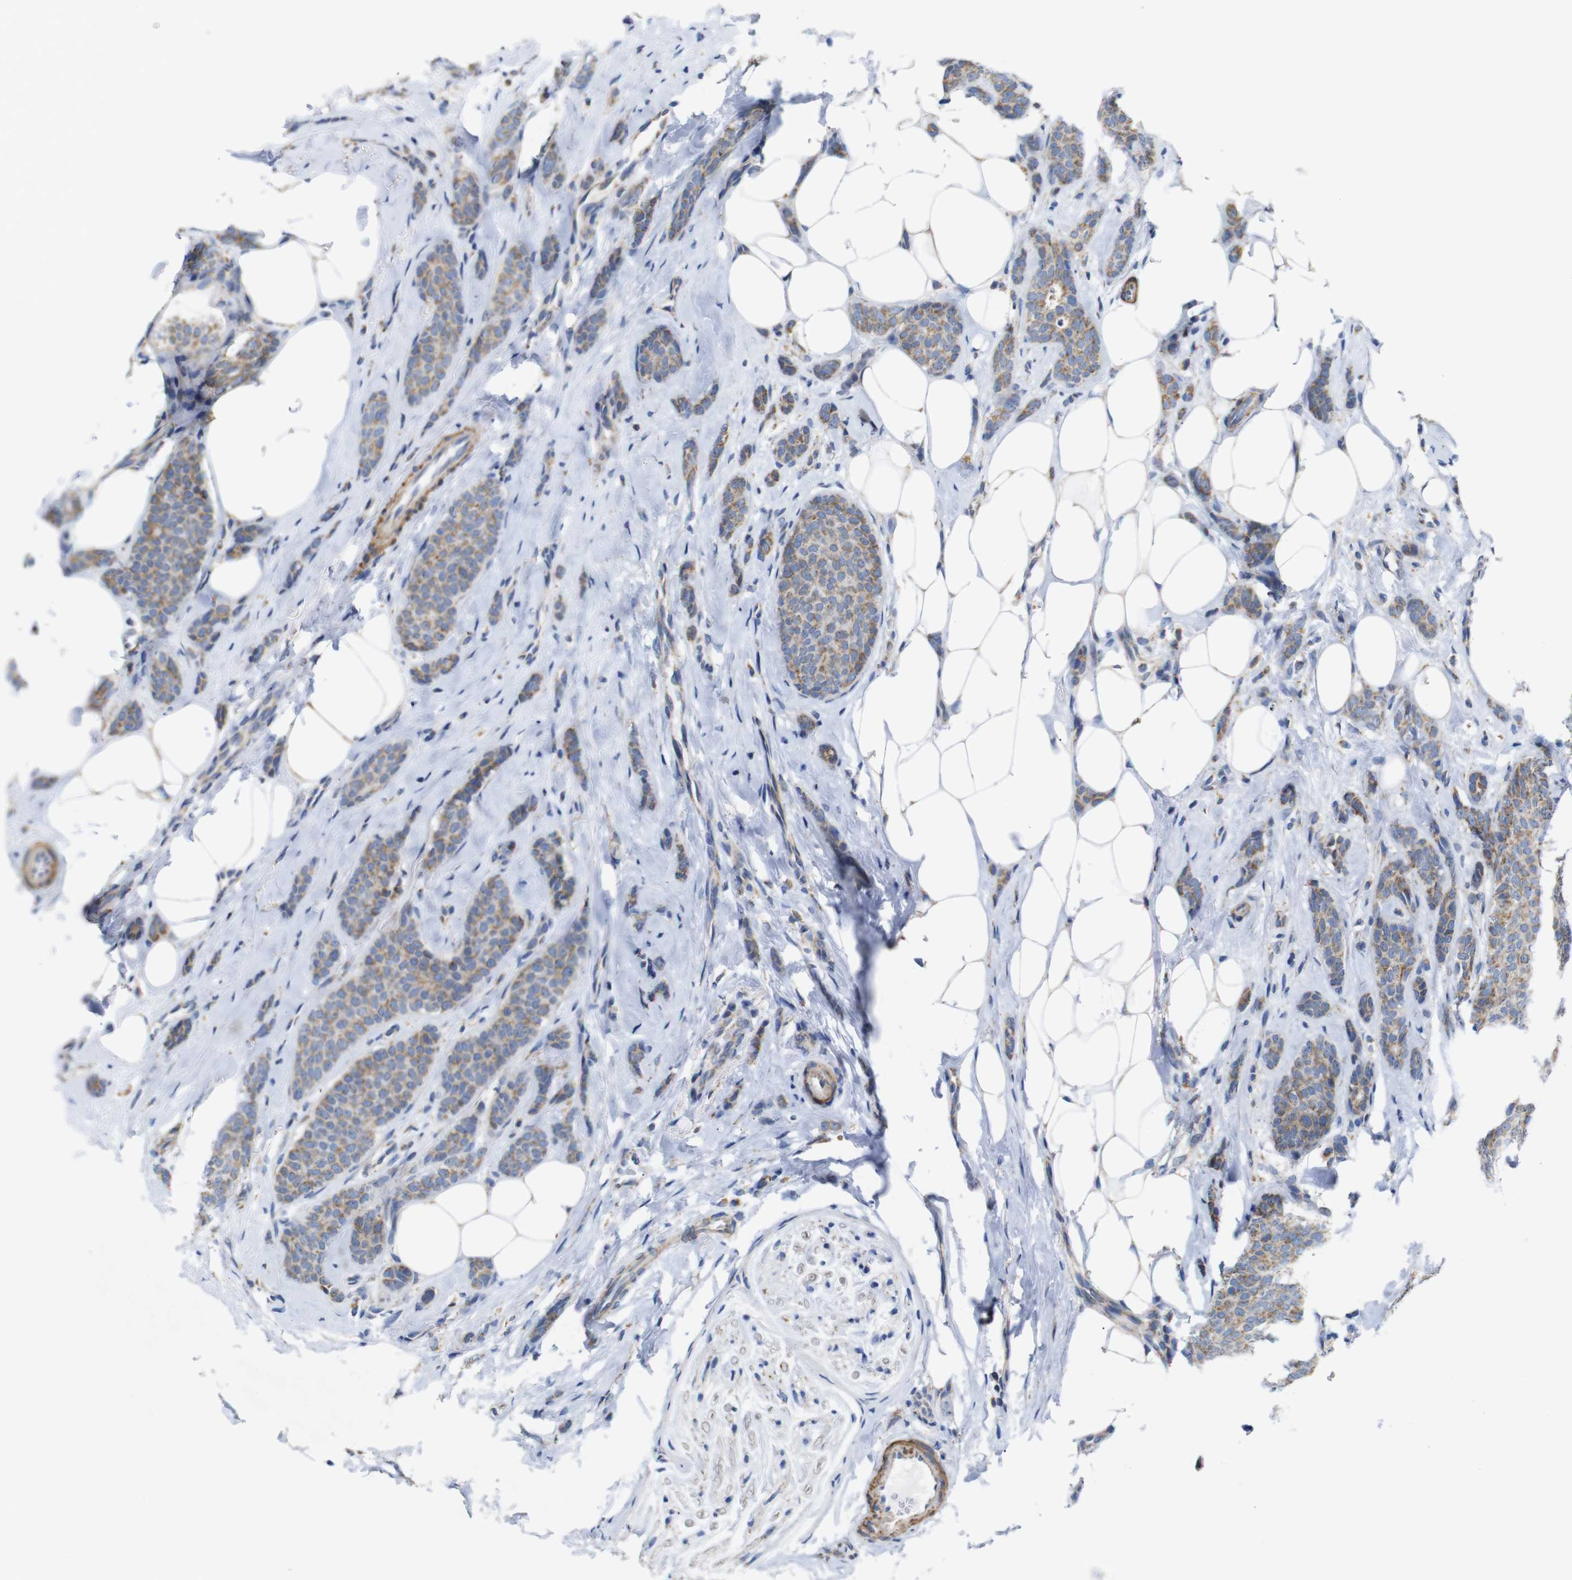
{"staining": {"intensity": "moderate", "quantity": ">75%", "location": "cytoplasmic/membranous"}, "tissue": "breast cancer", "cell_type": "Tumor cells", "image_type": "cancer", "snomed": [{"axis": "morphology", "description": "Lobular carcinoma"}, {"axis": "topography", "description": "Skin"}, {"axis": "topography", "description": "Breast"}], "caption": "The immunohistochemical stain shows moderate cytoplasmic/membranous positivity in tumor cells of breast cancer tissue. (Stains: DAB (3,3'-diaminobenzidine) in brown, nuclei in blue, Microscopy: brightfield microscopy at high magnification).", "gene": "FAM171B", "patient": {"sex": "female", "age": 46}}